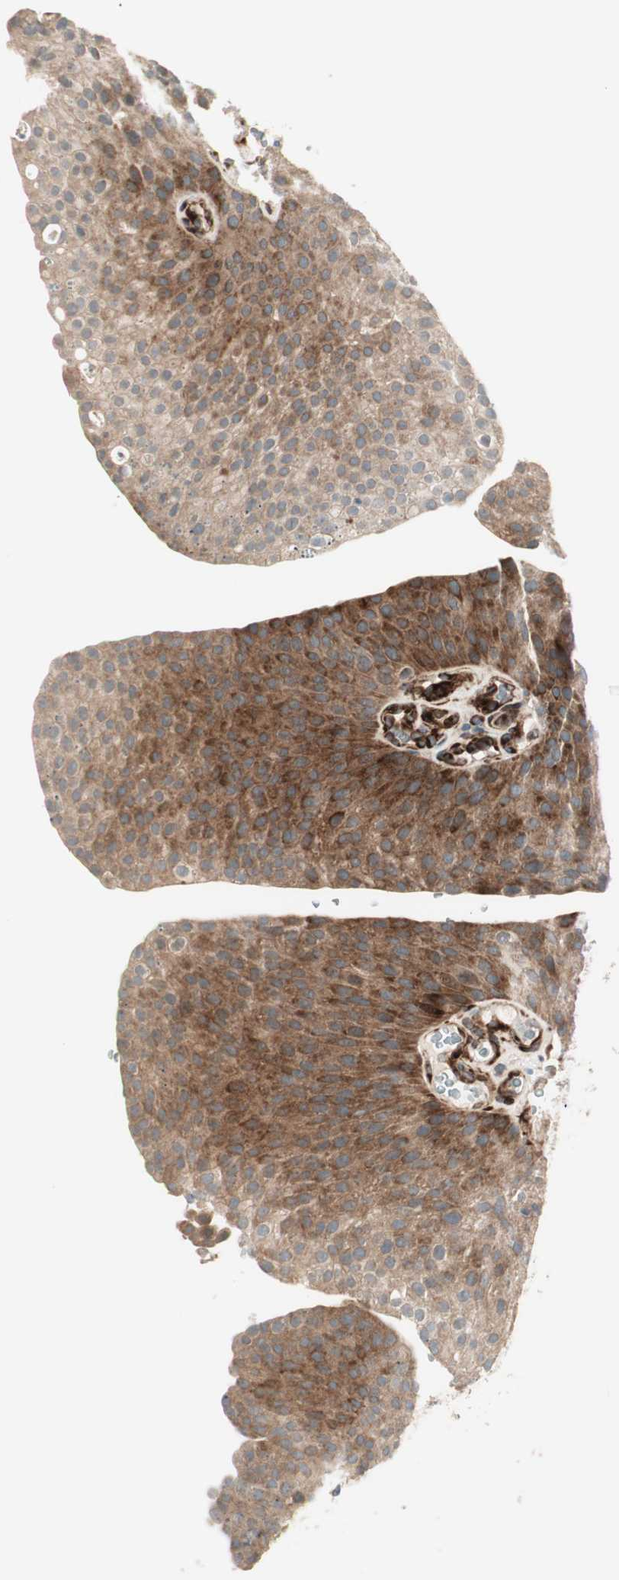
{"staining": {"intensity": "strong", "quantity": "25%-75%", "location": "cytoplasmic/membranous"}, "tissue": "urothelial cancer", "cell_type": "Tumor cells", "image_type": "cancer", "snomed": [{"axis": "morphology", "description": "Urothelial carcinoma, Low grade"}, {"axis": "topography", "description": "Smooth muscle"}, {"axis": "topography", "description": "Urinary bladder"}], "caption": "About 25%-75% of tumor cells in human urothelial cancer display strong cytoplasmic/membranous protein expression as visualized by brown immunohistochemical staining.", "gene": "PPP2R5E", "patient": {"sex": "male", "age": 60}}